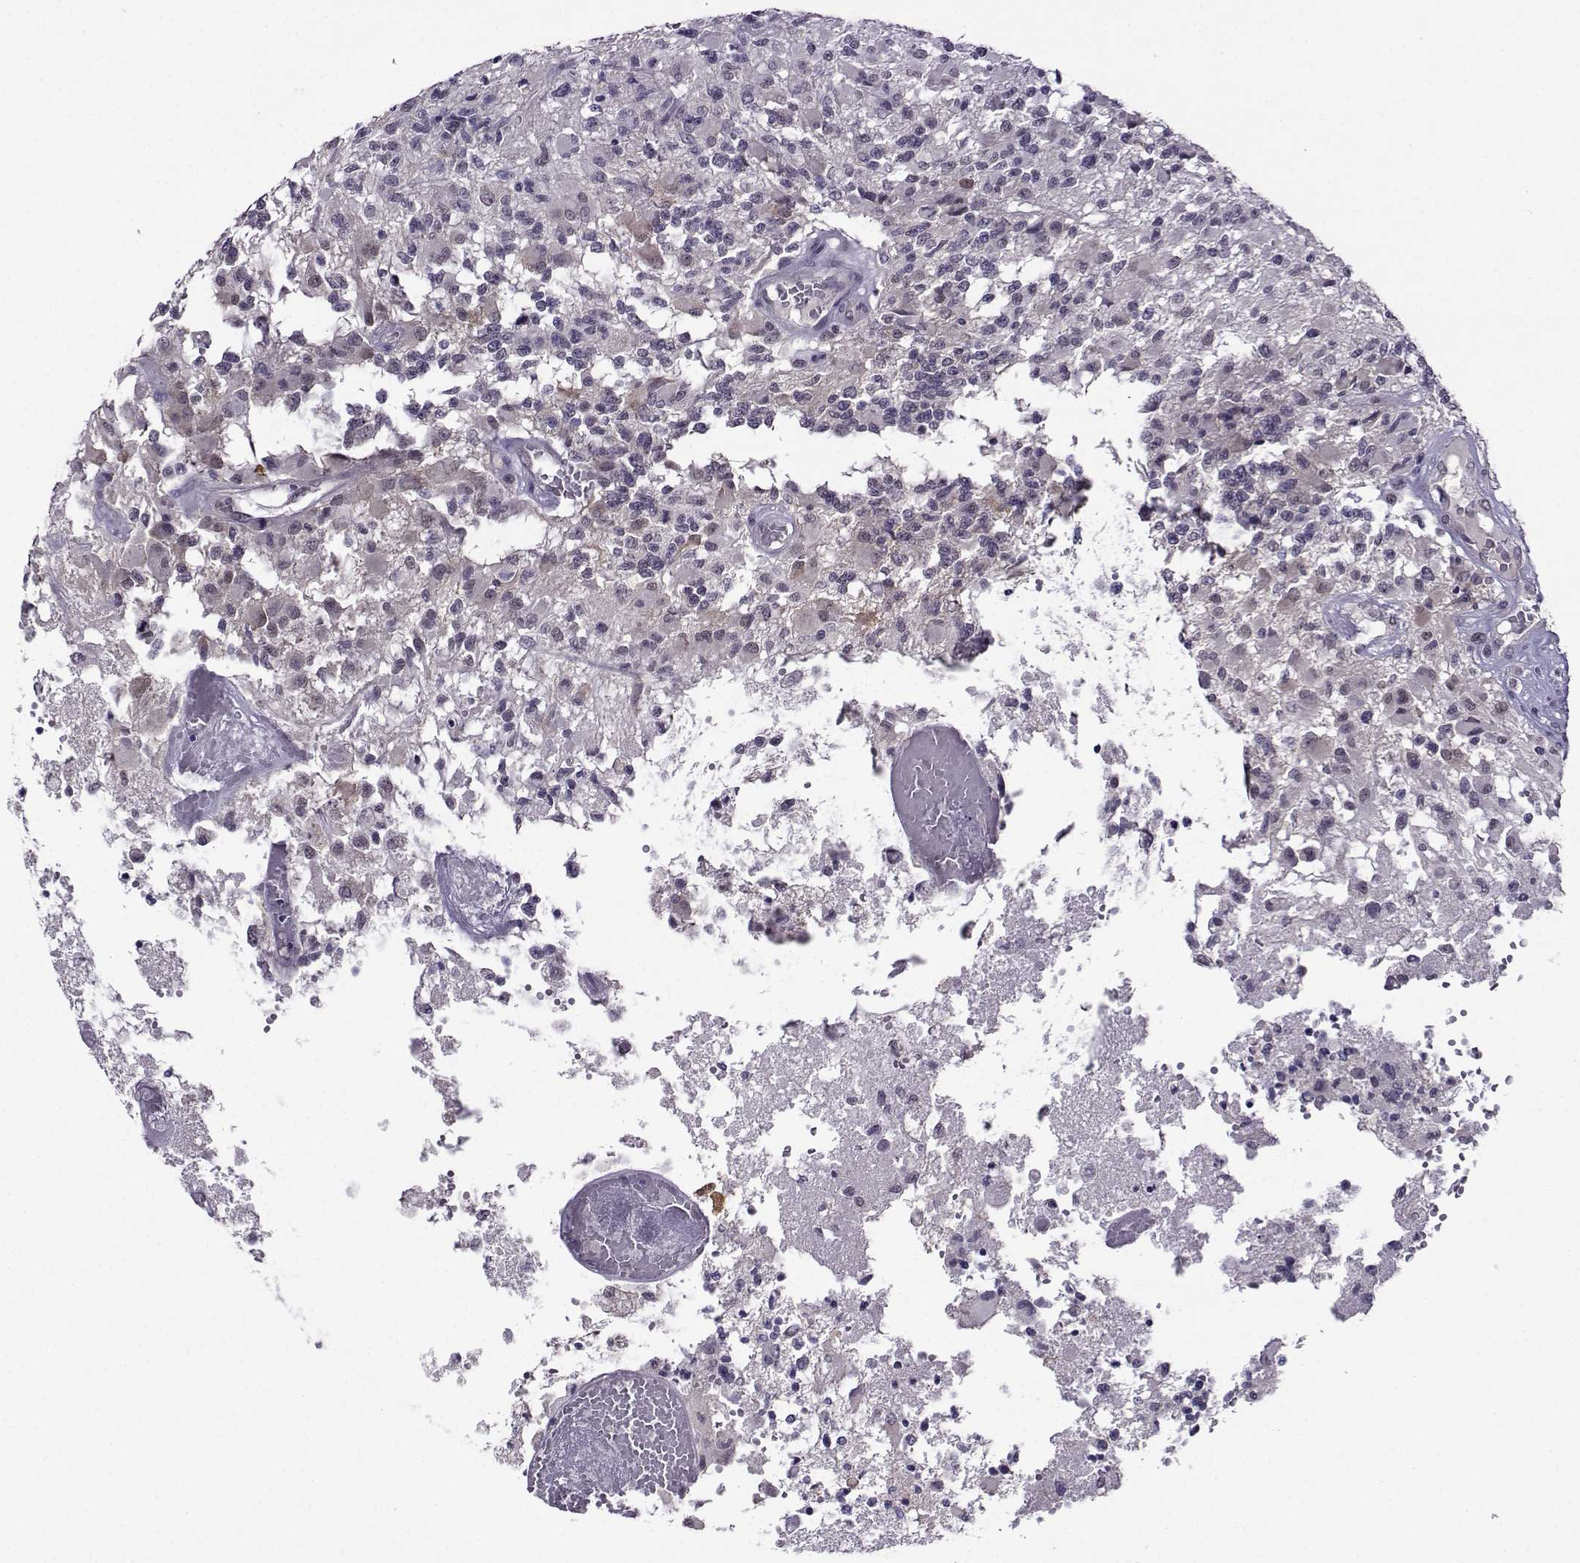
{"staining": {"intensity": "negative", "quantity": "none", "location": "none"}, "tissue": "glioma", "cell_type": "Tumor cells", "image_type": "cancer", "snomed": [{"axis": "morphology", "description": "Glioma, malignant, High grade"}, {"axis": "topography", "description": "Brain"}], "caption": "Glioma stained for a protein using IHC exhibits no staining tumor cells.", "gene": "DDX20", "patient": {"sex": "female", "age": 63}}